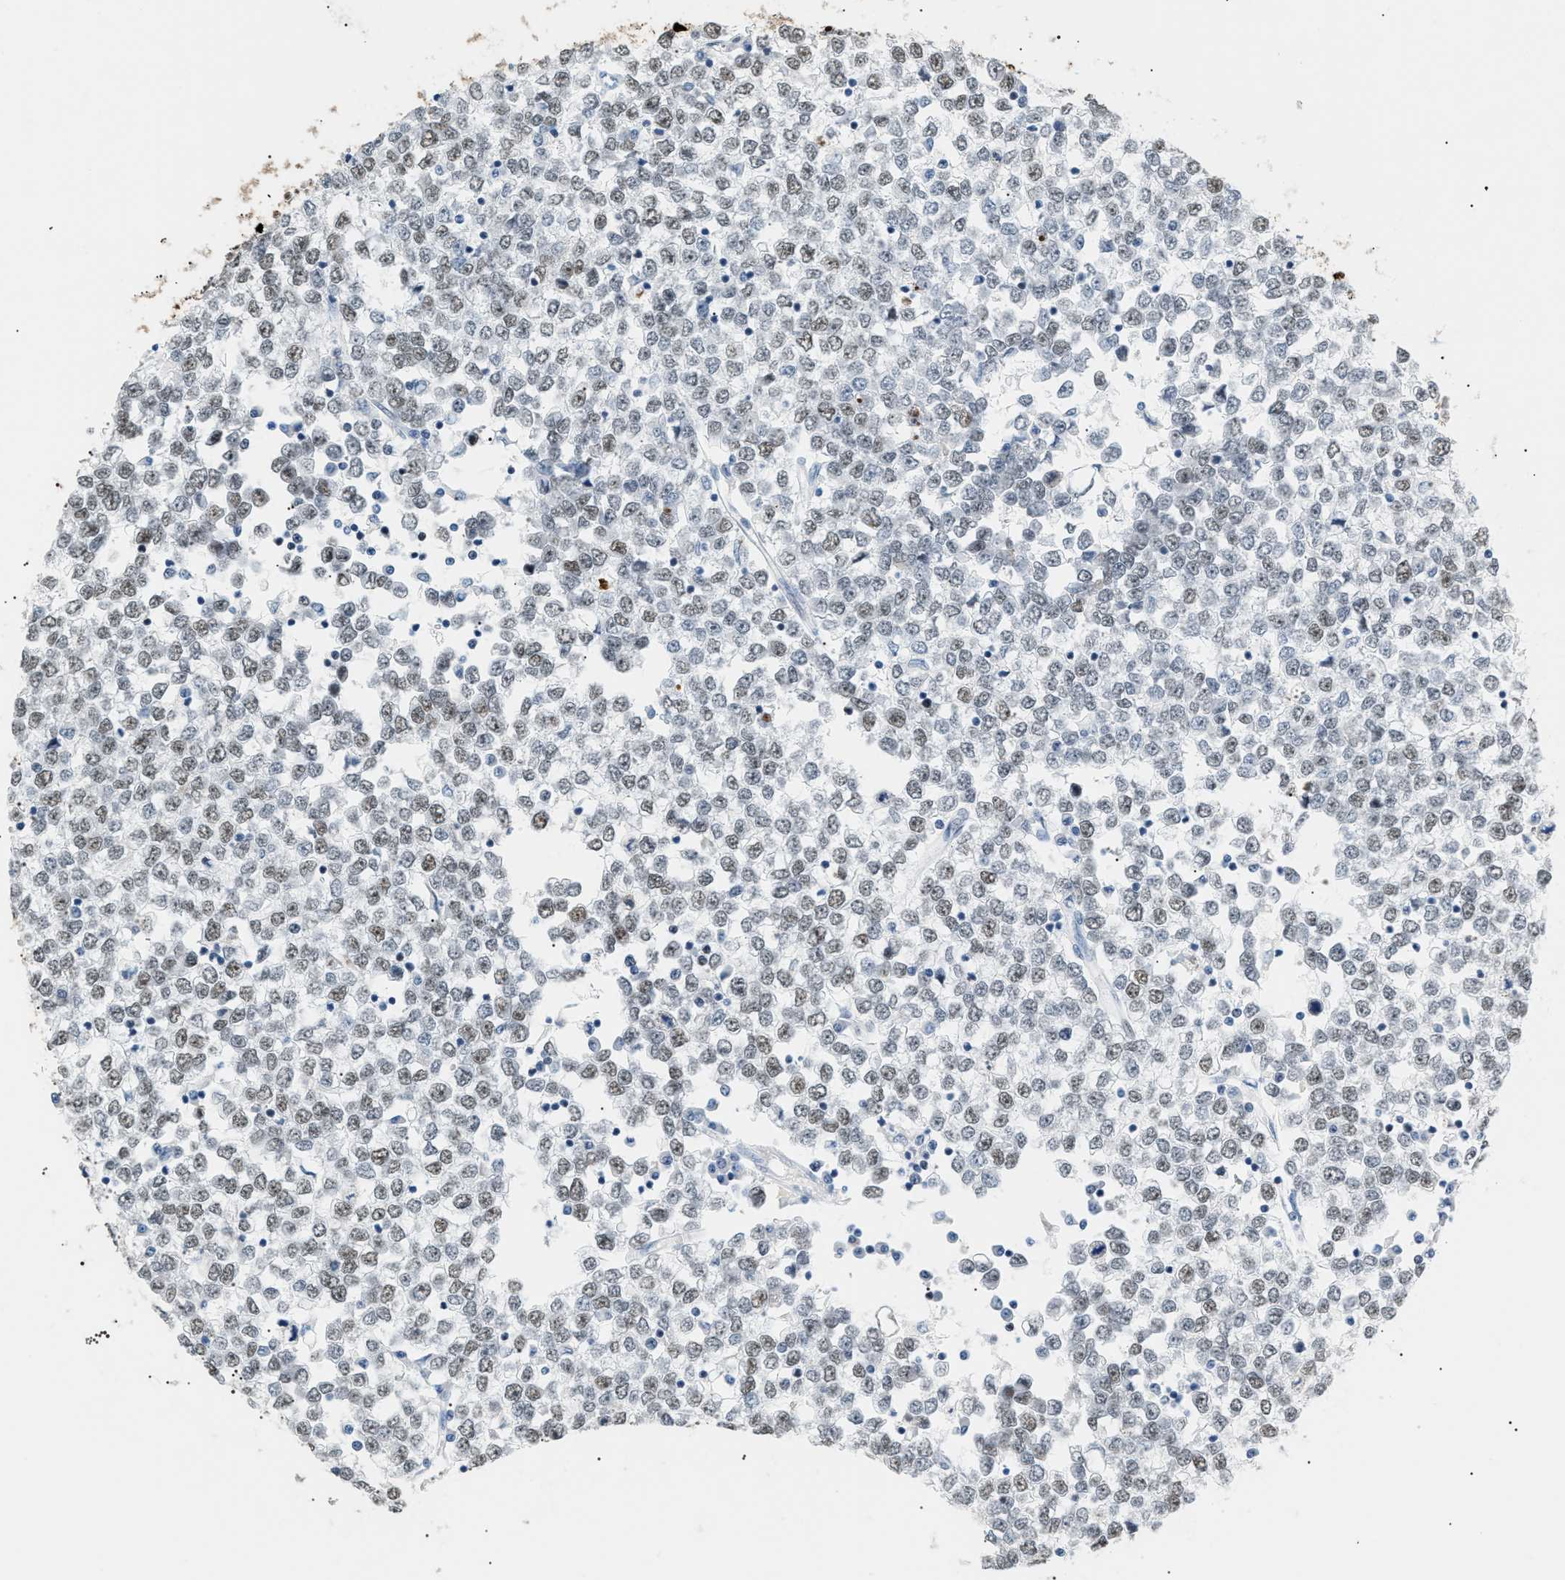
{"staining": {"intensity": "weak", "quantity": ">75%", "location": "nuclear"}, "tissue": "testis cancer", "cell_type": "Tumor cells", "image_type": "cancer", "snomed": [{"axis": "morphology", "description": "Seminoma, NOS"}, {"axis": "topography", "description": "Testis"}], "caption": "Testis cancer stained with a protein marker displays weak staining in tumor cells.", "gene": "MCM7", "patient": {"sex": "male", "age": 65}}